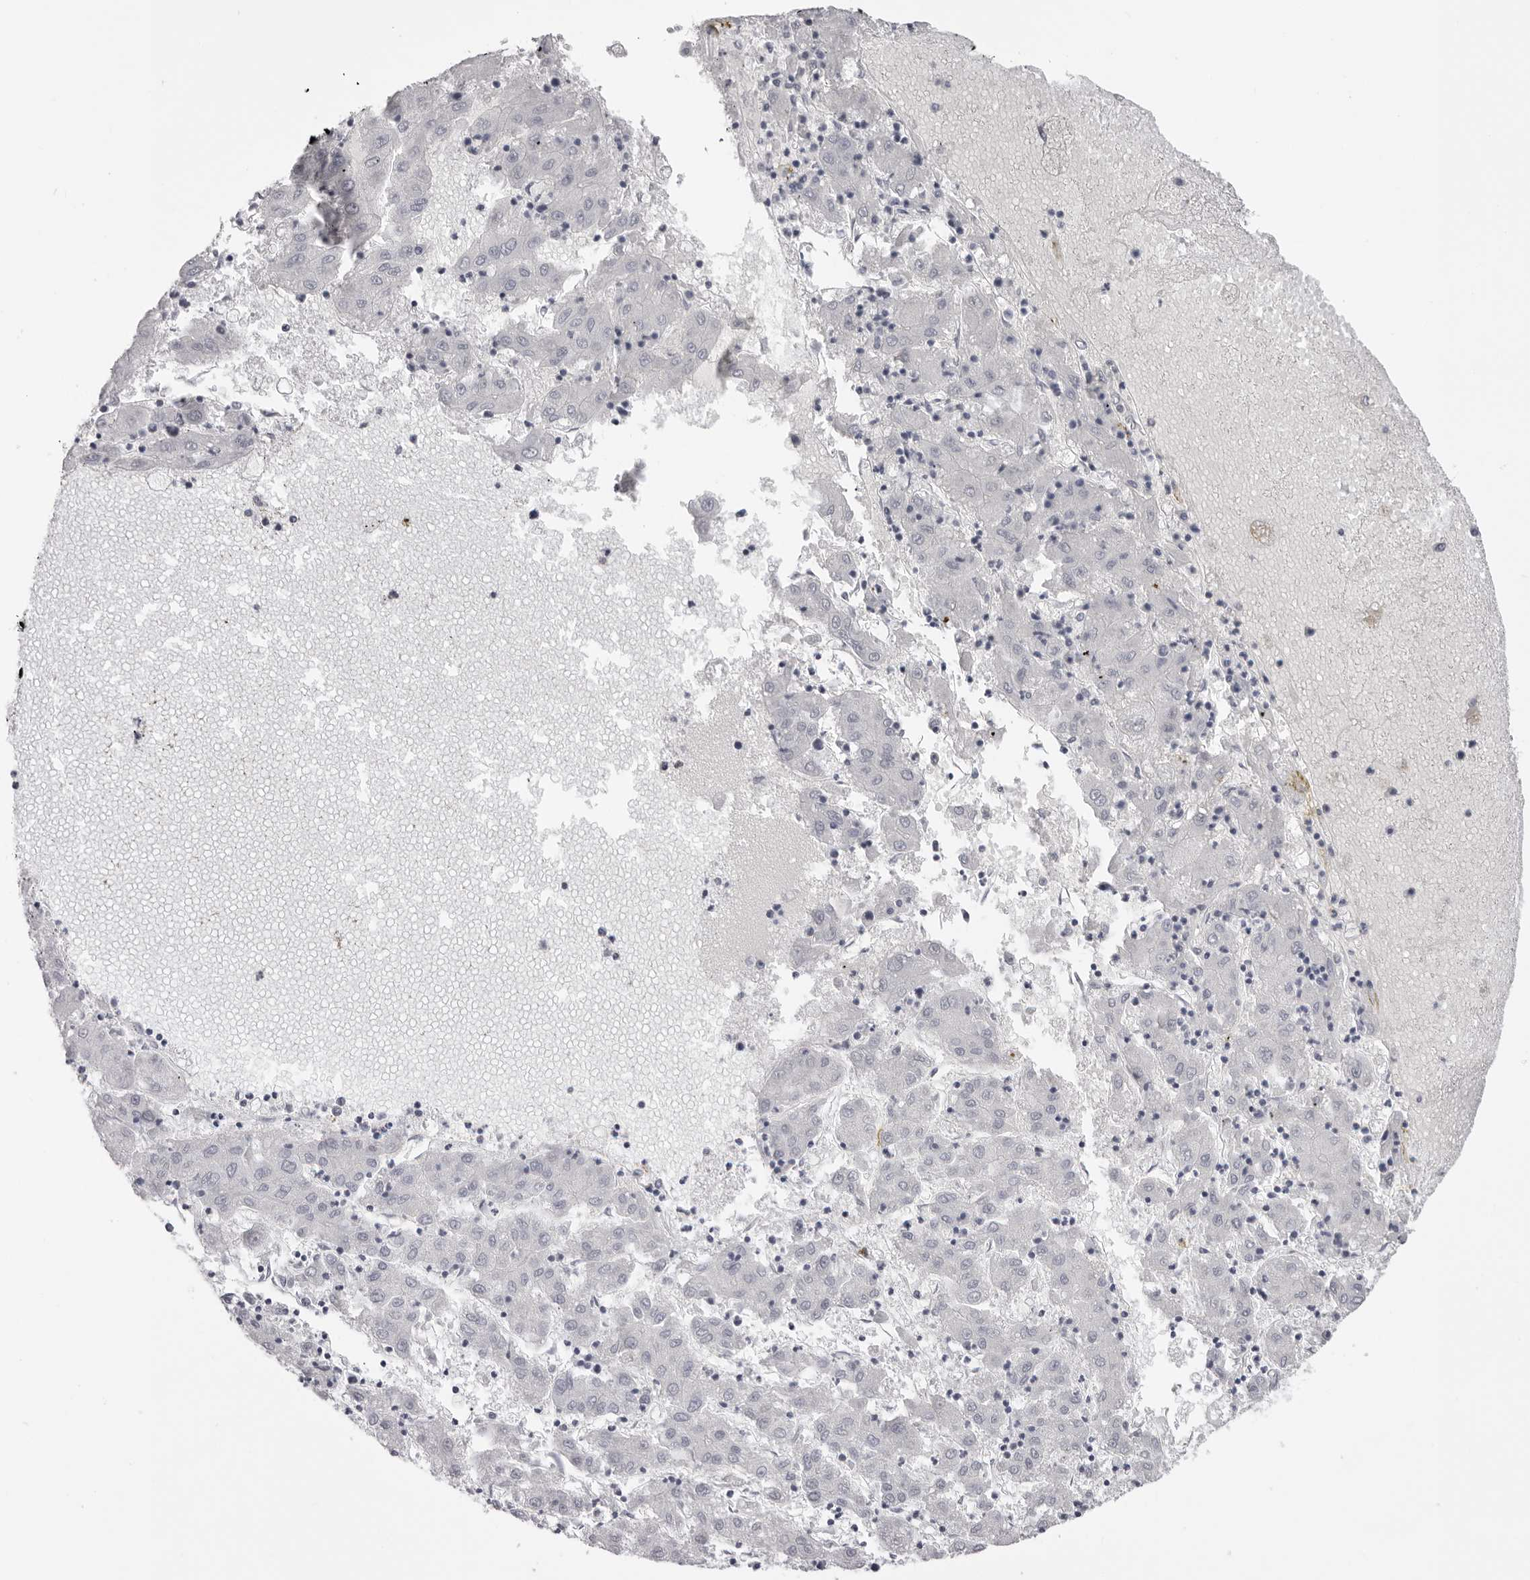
{"staining": {"intensity": "negative", "quantity": "none", "location": "none"}, "tissue": "liver cancer", "cell_type": "Tumor cells", "image_type": "cancer", "snomed": [{"axis": "morphology", "description": "Carcinoma, Hepatocellular, NOS"}, {"axis": "topography", "description": "Liver"}], "caption": "Immunohistochemistry of liver hepatocellular carcinoma exhibits no staining in tumor cells. (DAB (3,3'-diaminobenzidine) immunohistochemistry (IHC) with hematoxylin counter stain).", "gene": "IRF2BP2", "patient": {"sex": "male", "age": 72}}